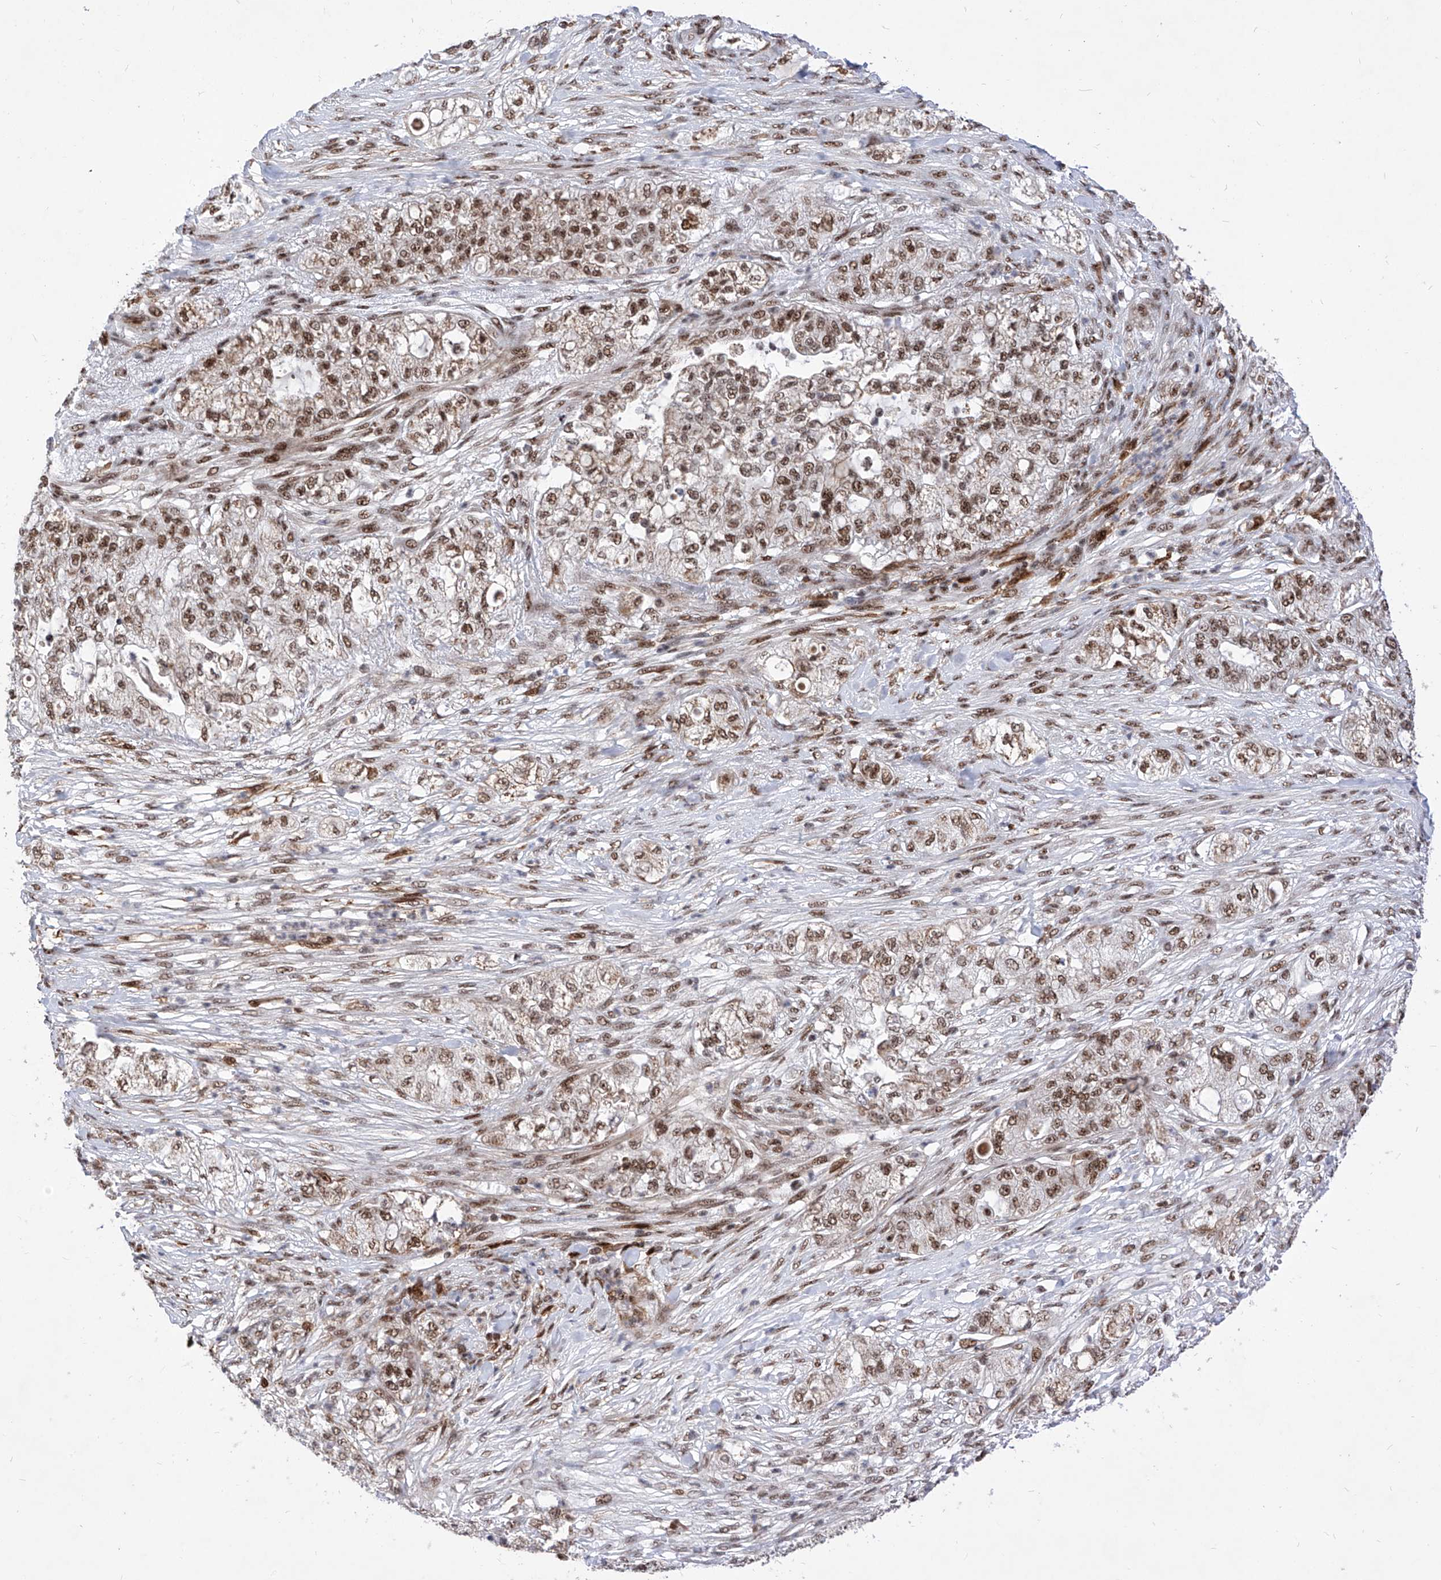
{"staining": {"intensity": "moderate", "quantity": ">75%", "location": "nuclear"}, "tissue": "pancreatic cancer", "cell_type": "Tumor cells", "image_type": "cancer", "snomed": [{"axis": "morphology", "description": "Adenocarcinoma, NOS"}, {"axis": "topography", "description": "Pancreas"}], "caption": "A high-resolution histopathology image shows immunohistochemistry (IHC) staining of pancreatic cancer, which shows moderate nuclear staining in approximately >75% of tumor cells.", "gene": "PHF5A", "patient": {"sex": "female", "age": 78}}